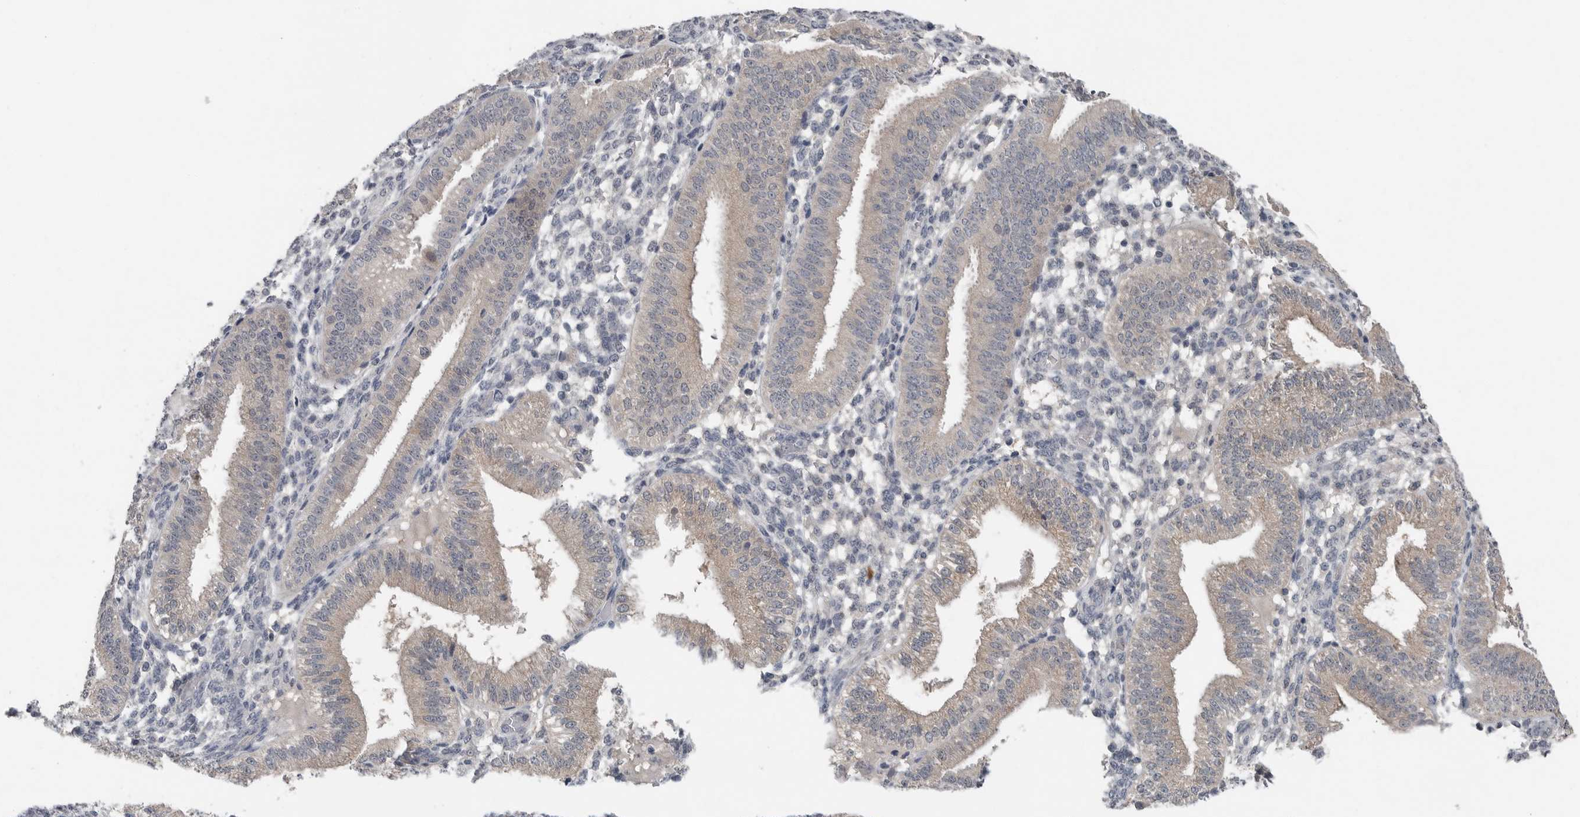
{"staining": {"intensity": "negative", "quantity": "none", "location": "none"}, "tissue": "endometrium", "cell_type": "Cells in endometrial stroma", "image_type": "normal", "snomed": [{"axis": "morphology", "description": "Normal tissue, NOS"}, {"axis": "topography", "description": "Endometrium"}], "caption": "Immunohistochemistry micrograph of normal human endometrium stained for a protein (brown), which displays no positivity in cells in endometrial stroma.", "gene": "SCP2", "patient": {"sex": "female", "age": 39}}